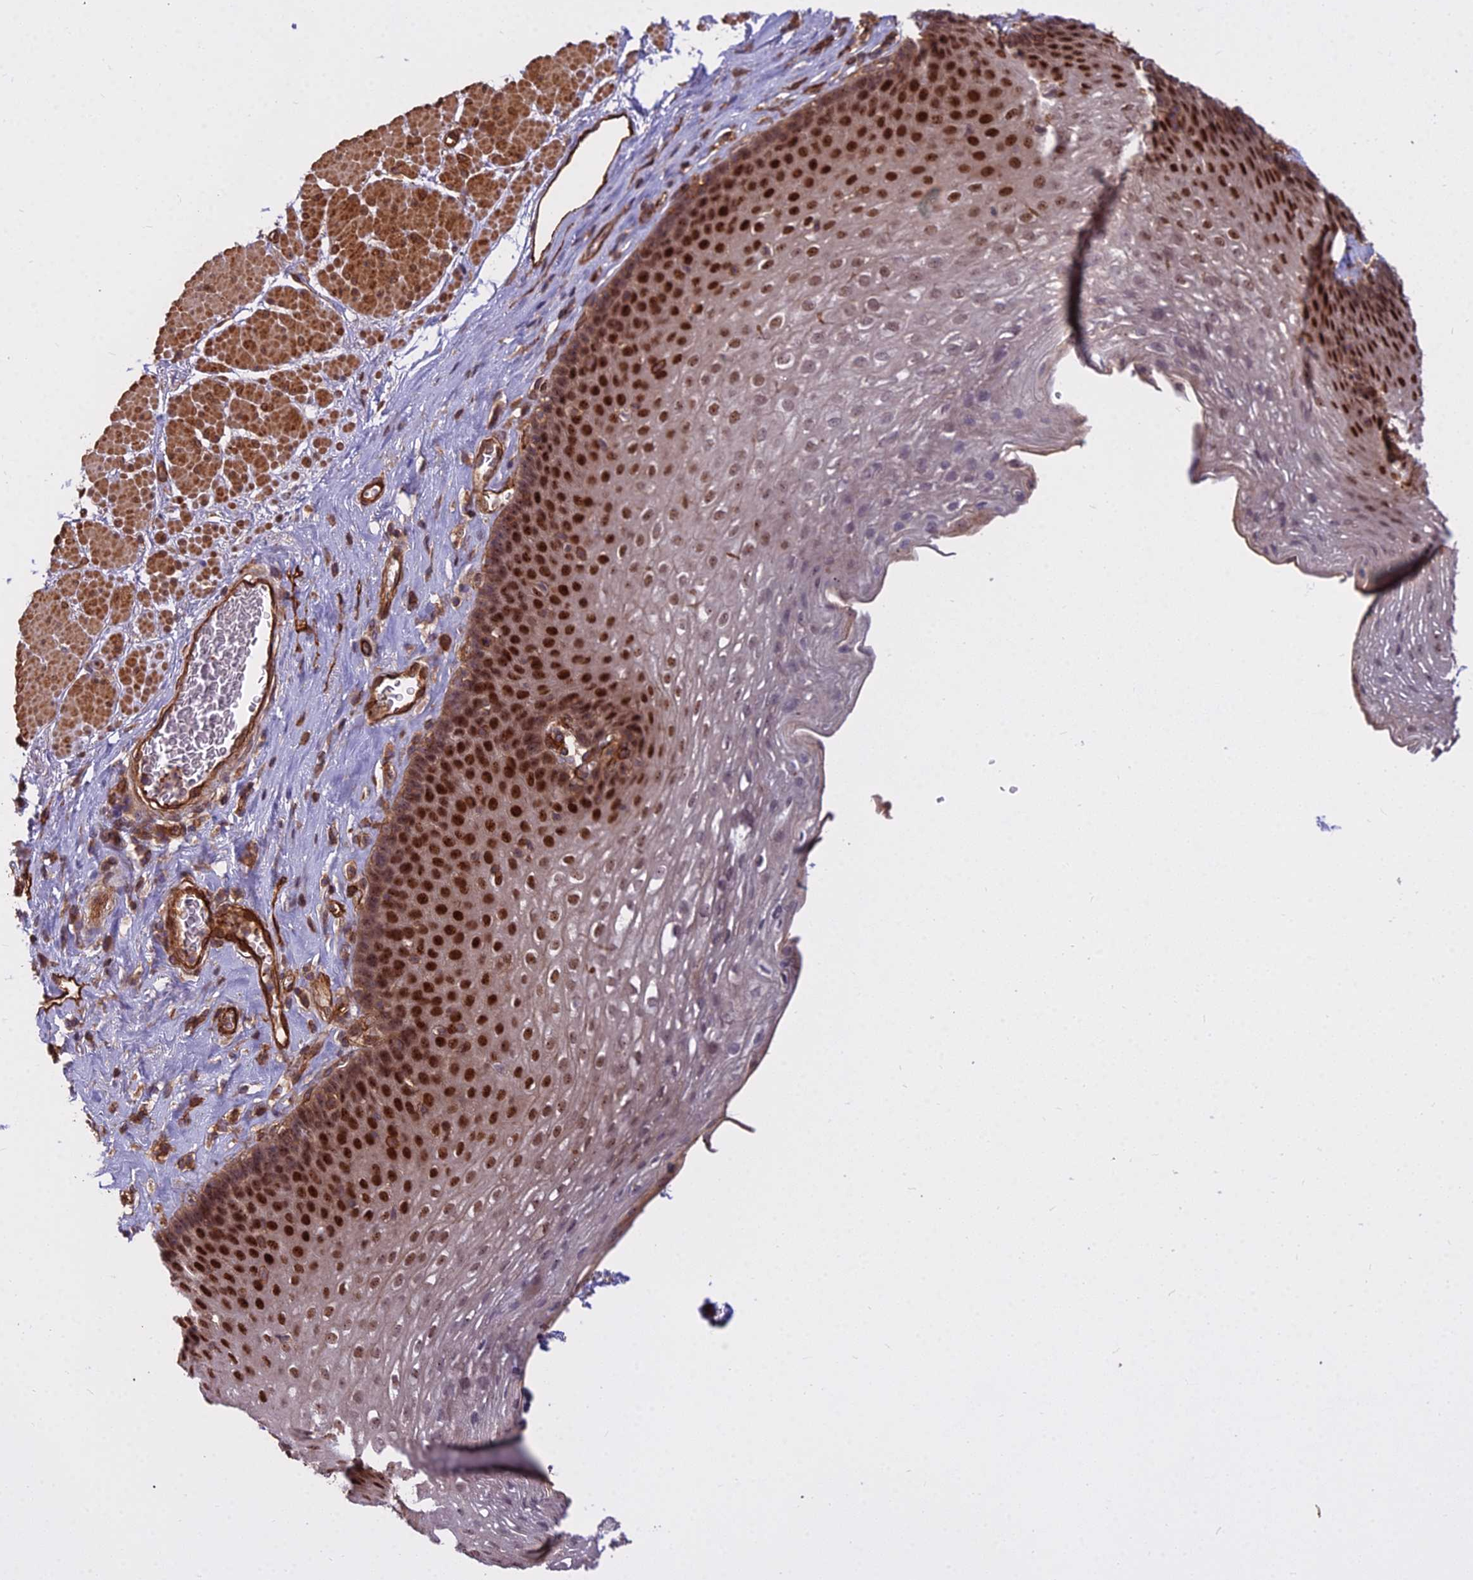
{"staining": {"intensity": "strong", "quantity": "25%-75%", "location": "nuclear"}, "tissue": "esophagus", "cell_type": "Squamous epithelial cells", "image_type": "normal", "snomed": [{"axis": "morphology", "description": "Normal tissue, NOS"}, {"axis": "topography", "description": "Esophagus"}], "caption": "High-magnification brightfield microscopy of normal esophagus stained with DAB (brown) and counterstained with hematoxylin (blue). squamous epithelial cells exhibit strong nuclear staining is identified in approximately25%-75% of cells. (DAB IHC, brown staining for protein, blue staining for nuclei).", "gene": "TCEA3", "patient": {"sex": "female", "age": 66}}